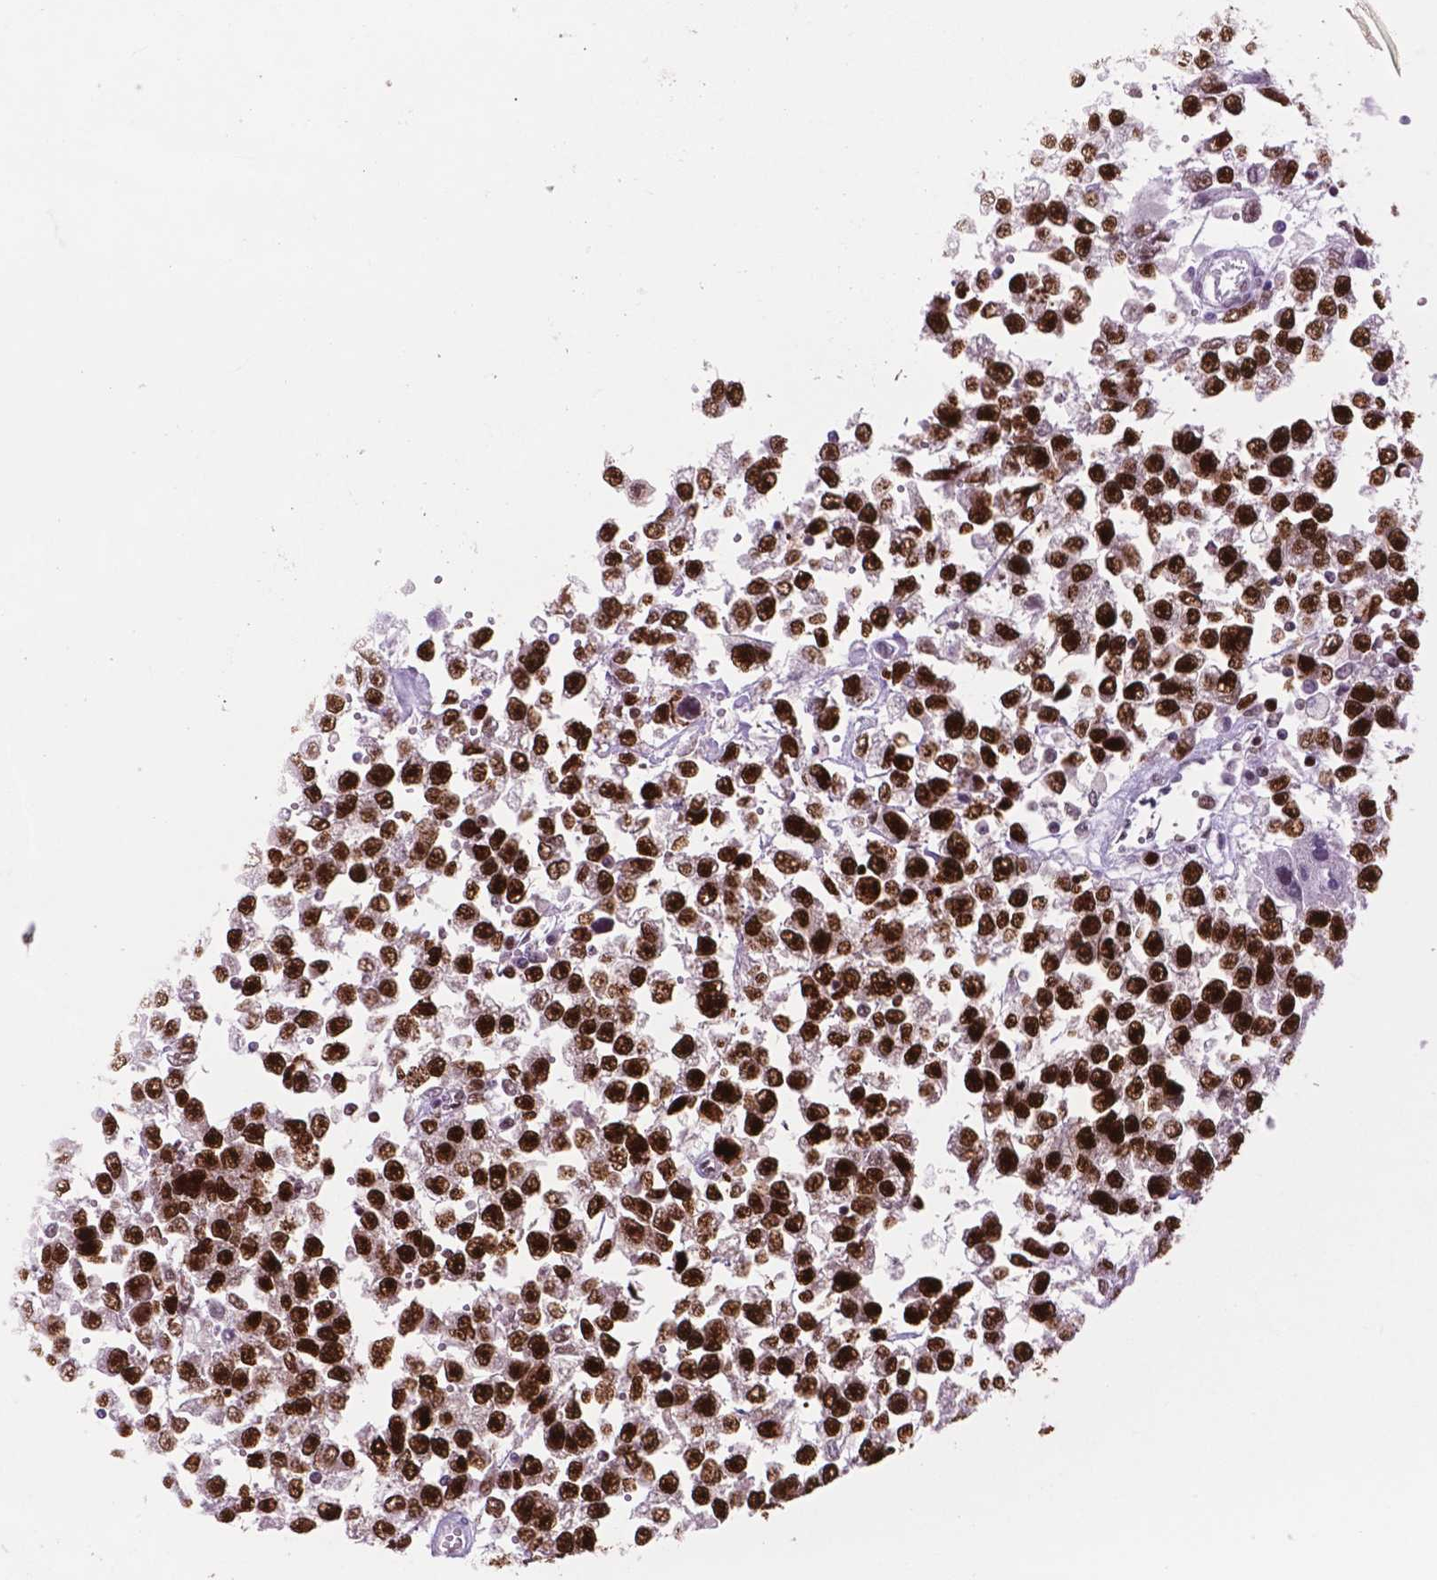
{"staining": {"intensity": "strong", "quantity": ">75%", "location": "nuclear"}, "tissue": "testis cancer", "cell_type": "Tumor cells", "image_type": "cancer", "snomed": [{"axis": "morphology", "description": "Seminoma, NOS"}, {"axis": "topography", "description": "Testis"}], "caption": "Seminoma (testis) stained with a brown dye reveals strong nuclear positive expression in about >75% of tumor cells.", "gene": "MSH6", "patient": {"sex": "male", "age": 34}}